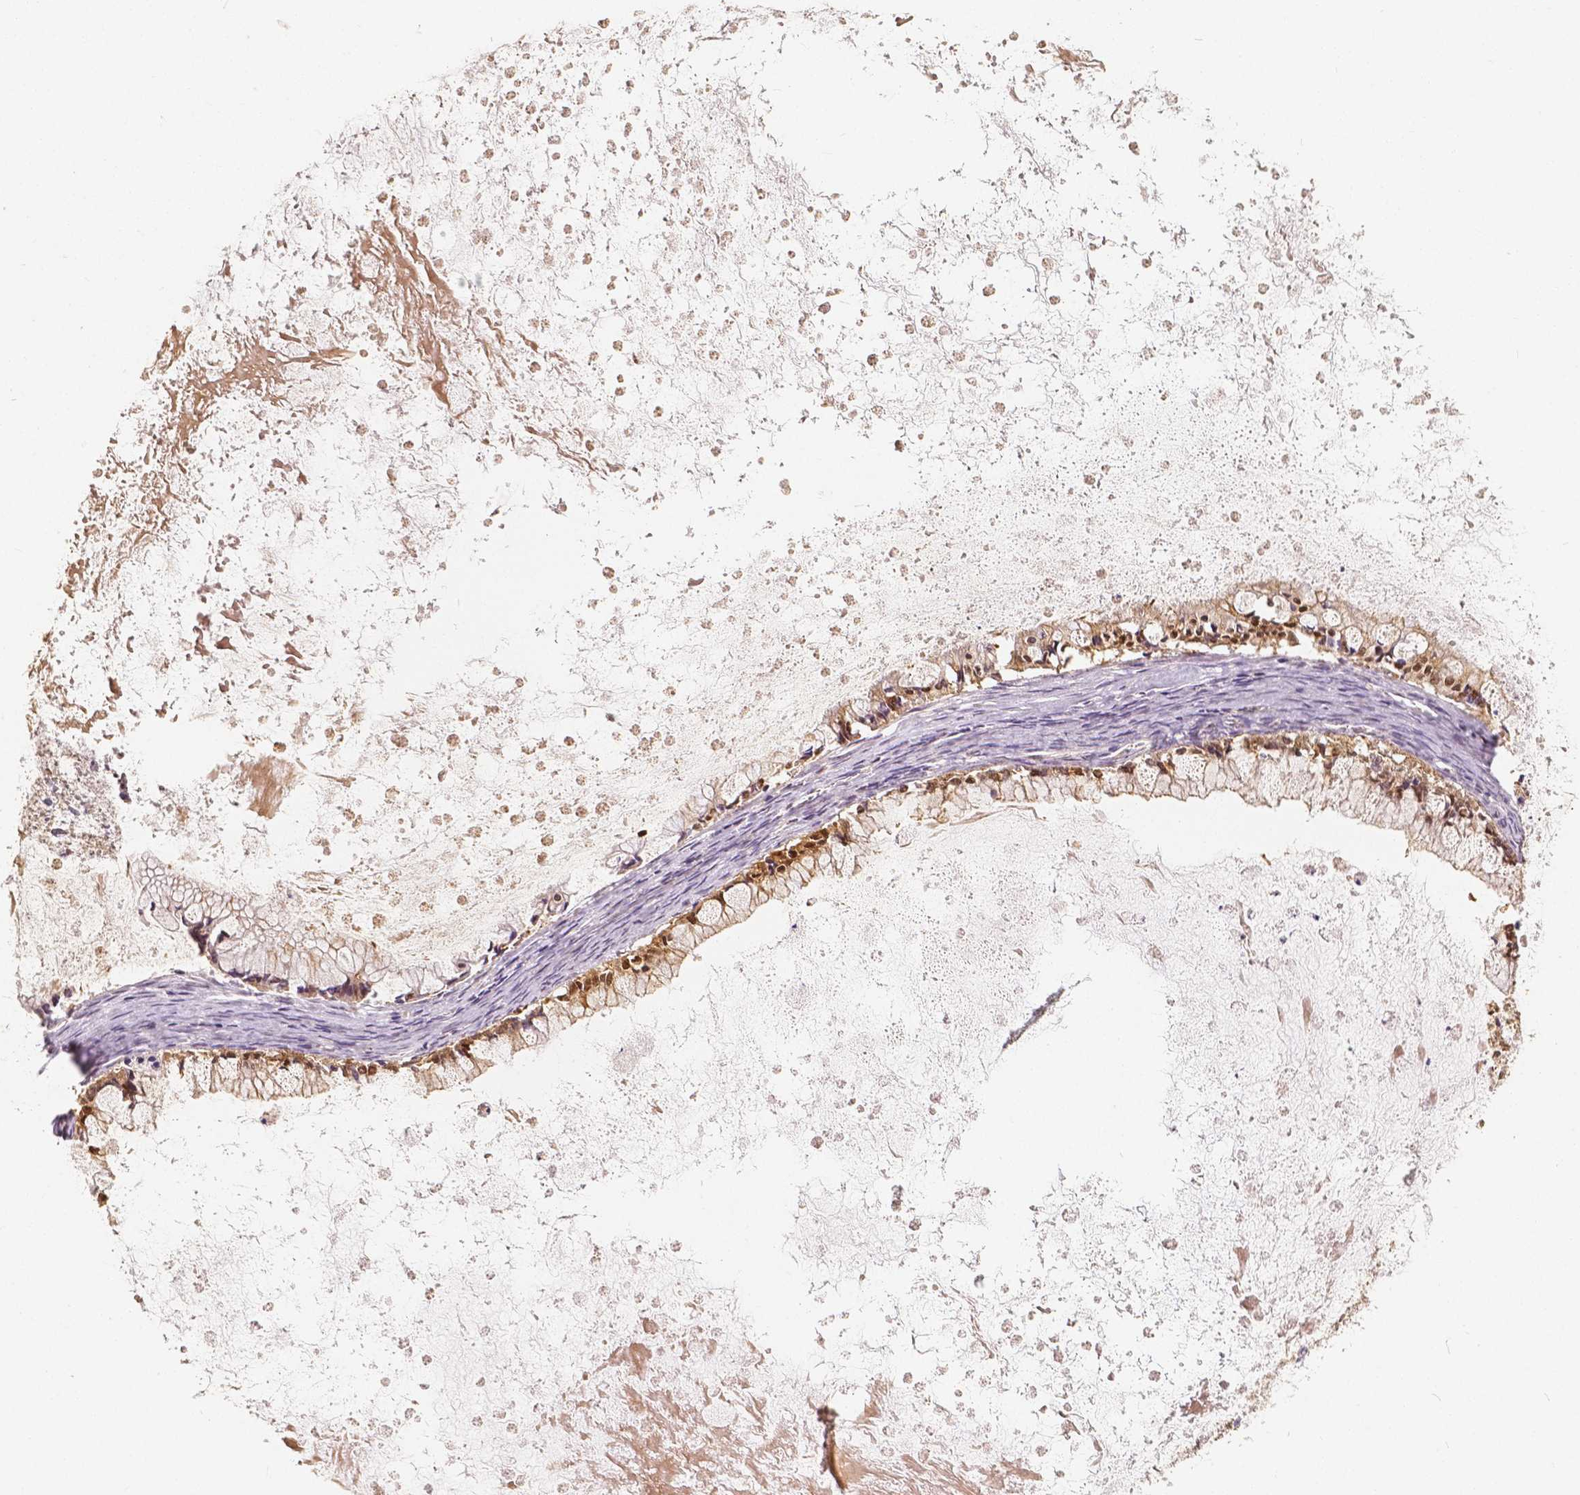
{"staining": {"intensity": "moderate", "quantity": ">75%", "location": "nuclear"}, "tissue": "ovarian cancer", "cell_type": "Tumor cells", "image_type": "cancer", "snomed": [{"axis": "morphology", "description": "Cystadenocarcinoma, mucinous, NOS"}, {"axis": "topography", "description": "Ovary"}], "caption": "Ovarian cancer (mucinous cystadenocarcinoma) stained with DAB (3,3'-diaminobenzidine) immunohistochemistry (IHC) reveals medium levels of moderate nuclear expression in approximately >75% of tumor cells. The protein is shown in brown color, while the nuclei are stained blue.", "gene": "NAPRT", "patient": {"sex": "female", "age": 67}}